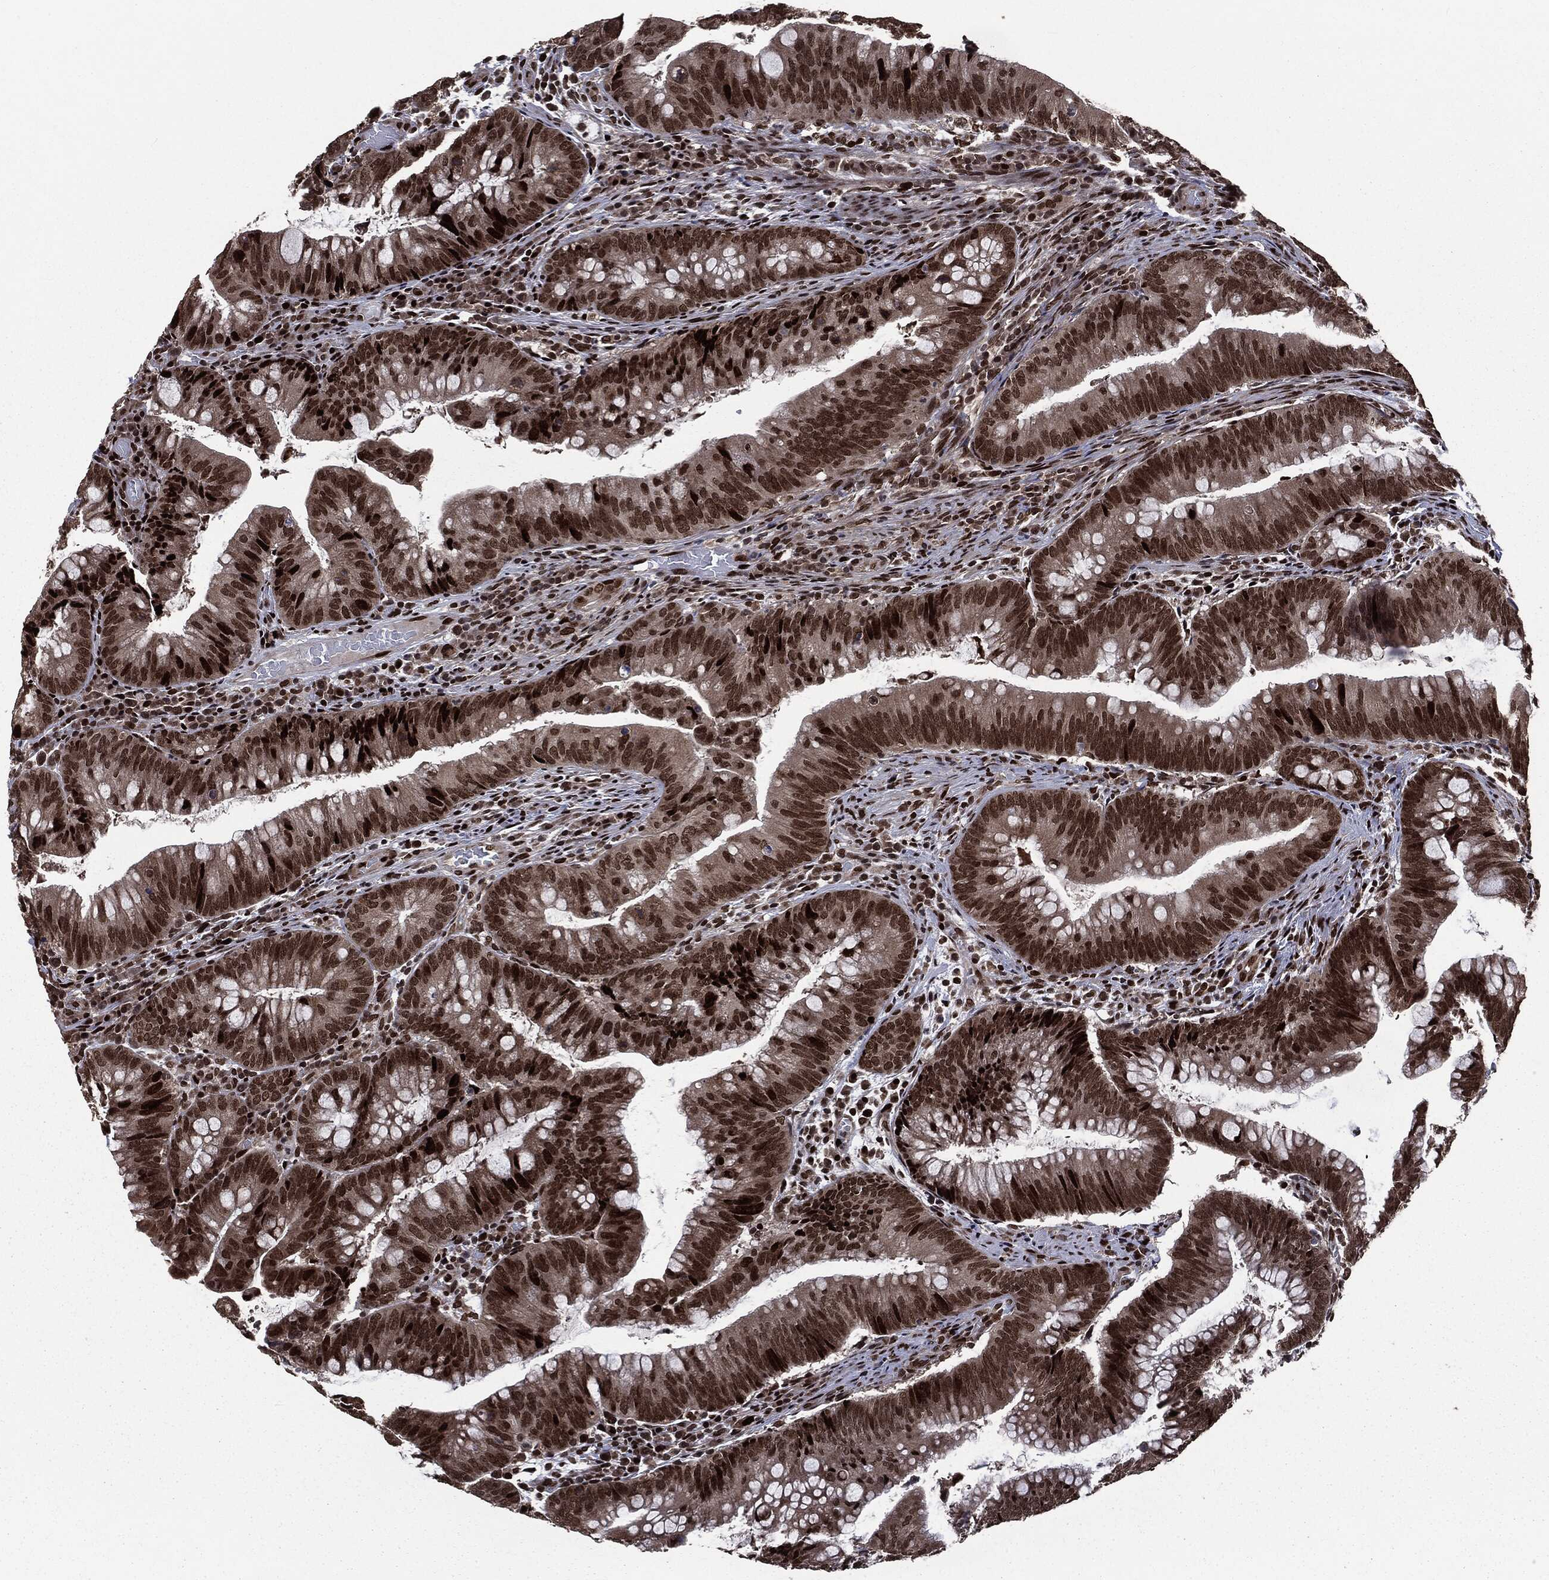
{"staining": {"intensity": "strong", "quantity": ">75%", "location": "nuclear"}, "tissue": "colorectal cancer", "cell_type": "Tumor cells", "image_type": "cancer", "snomed": [{"axis": "morphology", "description": "Adenocarcinoma, NOS"}, {"axis": "topography", "description": "Colon"}], "caption": "Protein expression analysis of adenocarcinoma (colorectal) demonstrates strong nuclear staining in about >75% of tumor cells. Nuclei are stained in blue.", "gene": "DVL2", "patient": {"sex": "male", "age": 62}}